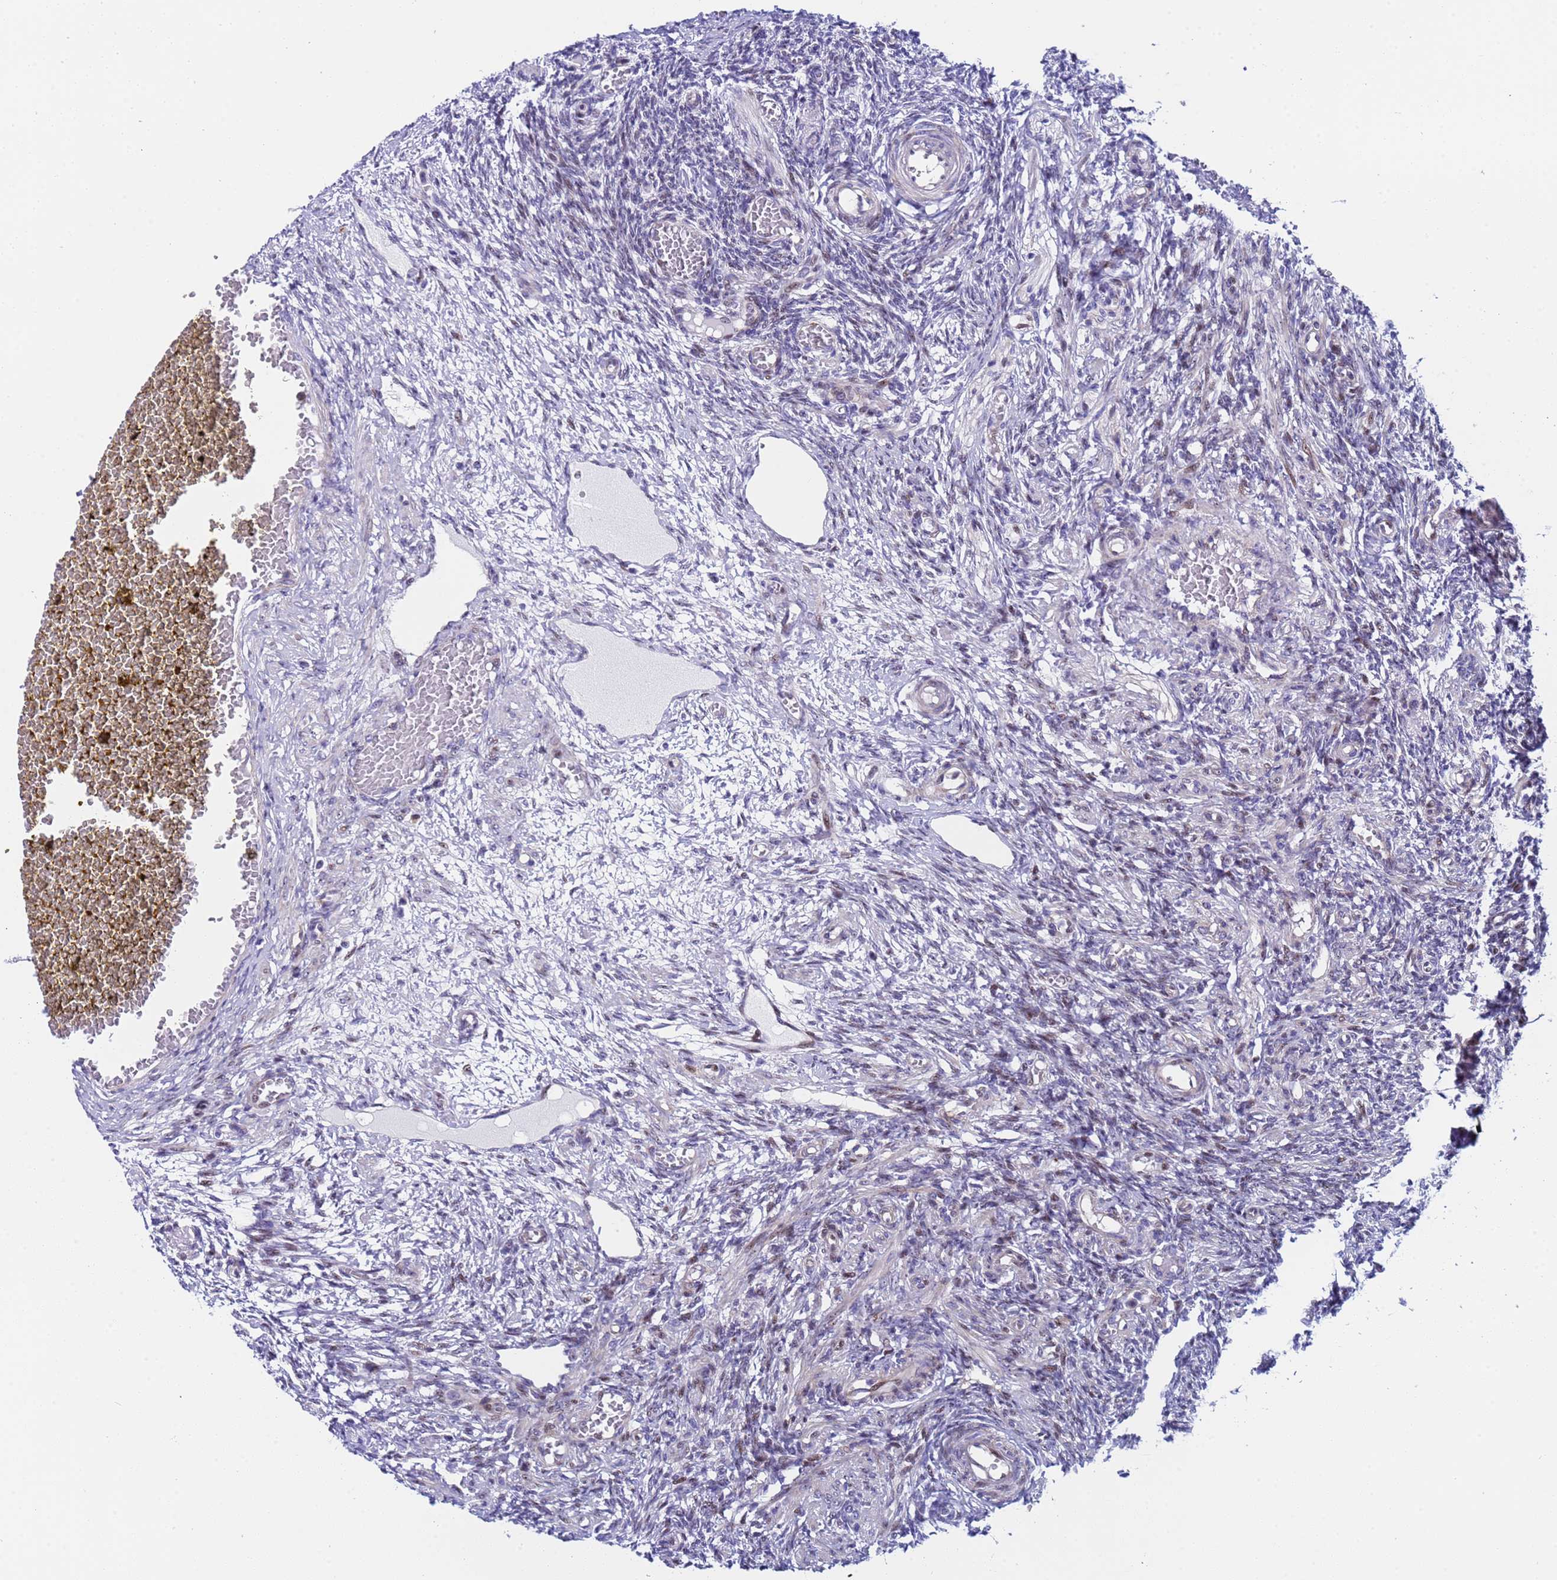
{"staining": {"intensity": "weak", "quantity": "<25%", "location": "nuclear"}, "tissue": "ovary", "cell_type": "Ovarian stroma cells", "image_type": "normal", "snomed": [{"axis": "morphology", "description": "Normal tissue, NOS"}, {"axis": "topography", "description": "Ovary"}], "caption": "DAB immunohistochemical staining of benign ovary shows no significant expression in ovarian stroma cells. (Brightfield microscopy of DAB immunohistochemistry at high magnification).", "gene": "POP5", "patient": {"sex": "female", "age": 27}}